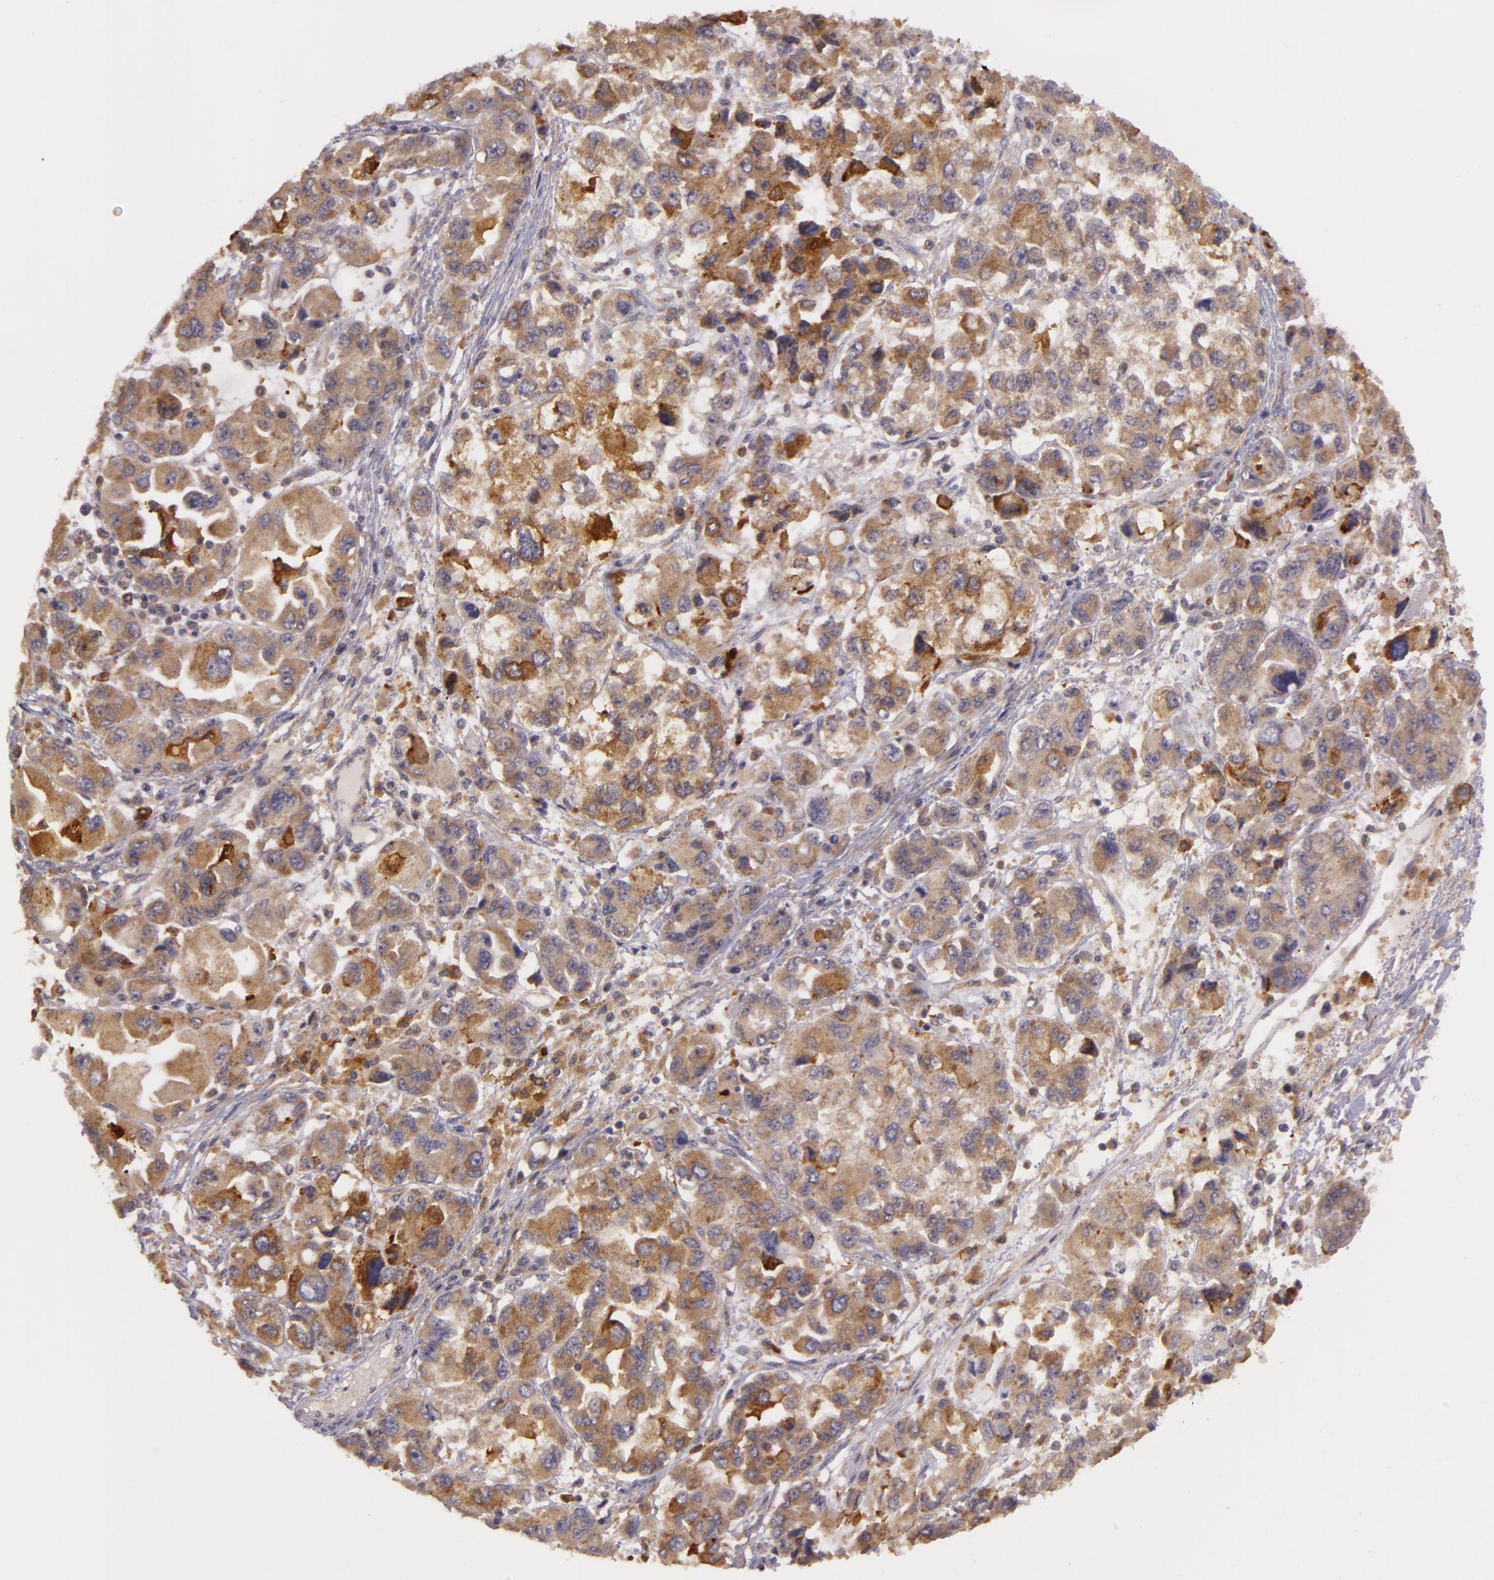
{"staining": {"intensity": "moderate", "quantity": "25%-75%", "location": "cytoplasmic/membranous"}, "tissue": "ovarian cancer", "cell_type": "Tumor cells", "image_type": "cancer", "snomed": [{"axis": "morphology", "description": "Cystadenocarcinoma, serous, NOS"}, {"axis": "topography", "description": "Ovary"}], "caption": "Immunohistochemical staining of ovarian serous cystadenocarcinoma reveals medium levels of moderate cytoplasmic/membranous positivity in approximately 25%-75% of tumor cells.", "gene": "PPP1R3F", "patient": {"sex": "female", "age": 84}}